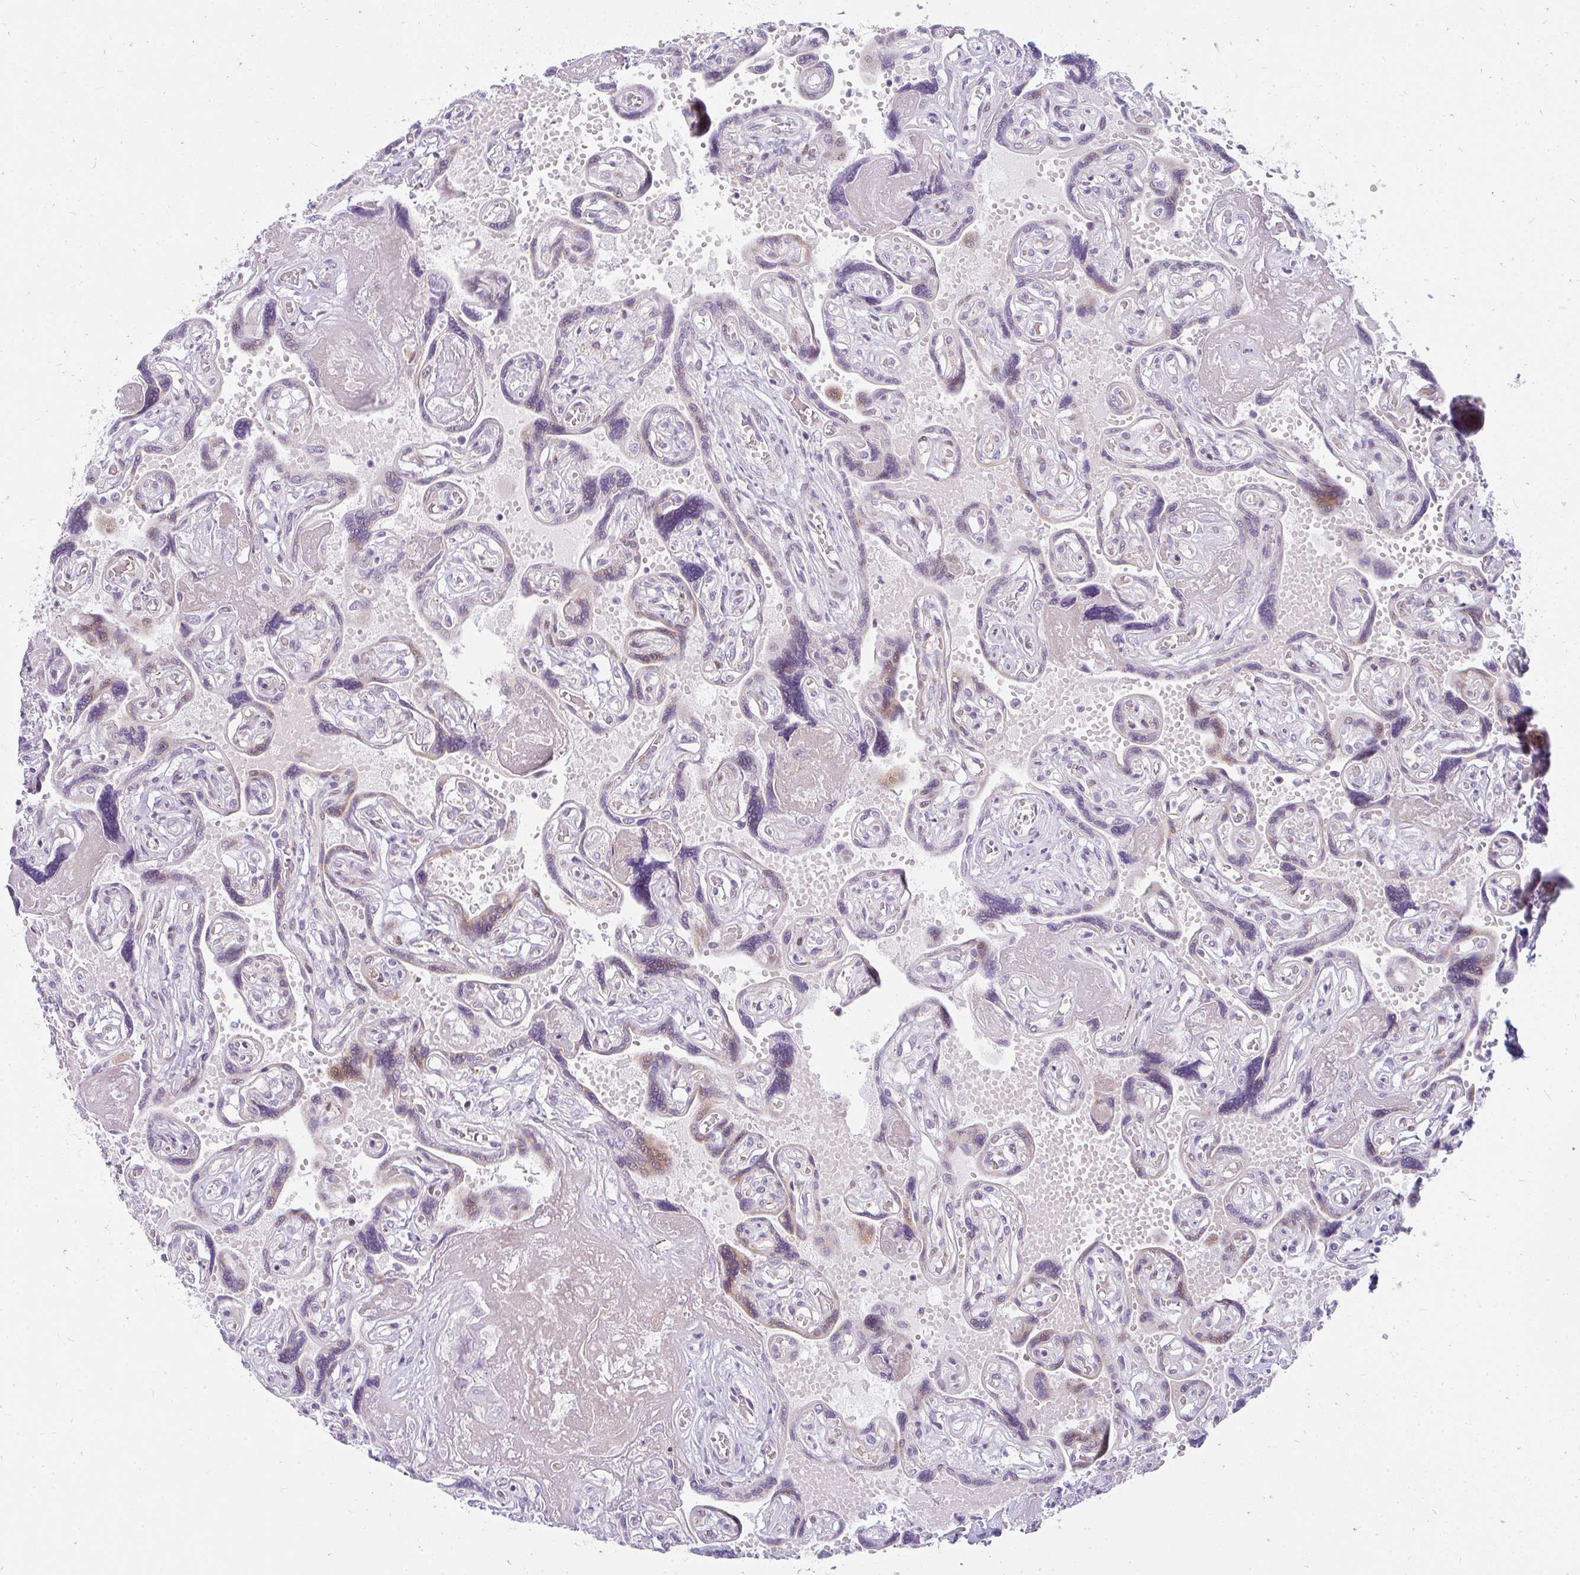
{"staining": {"intensity": "moderate", "quantity": "<25%", "location": "nuclear"}, "tissue": "placenta", "cell_type": "Trophoblastic cells", "image_type": "normal", "snomed": [{"axis": "morphology", "description": "Normal tissue, NOS"}, {"axis": "topography", "description": "Placenta"}], "caption": "The immunohistochemical stain shows moderate nuclear staining in trophoblastic cells of normal placenta.", "gene": "PLA2G5", "patient": {"sex": "female", "age": 32}}